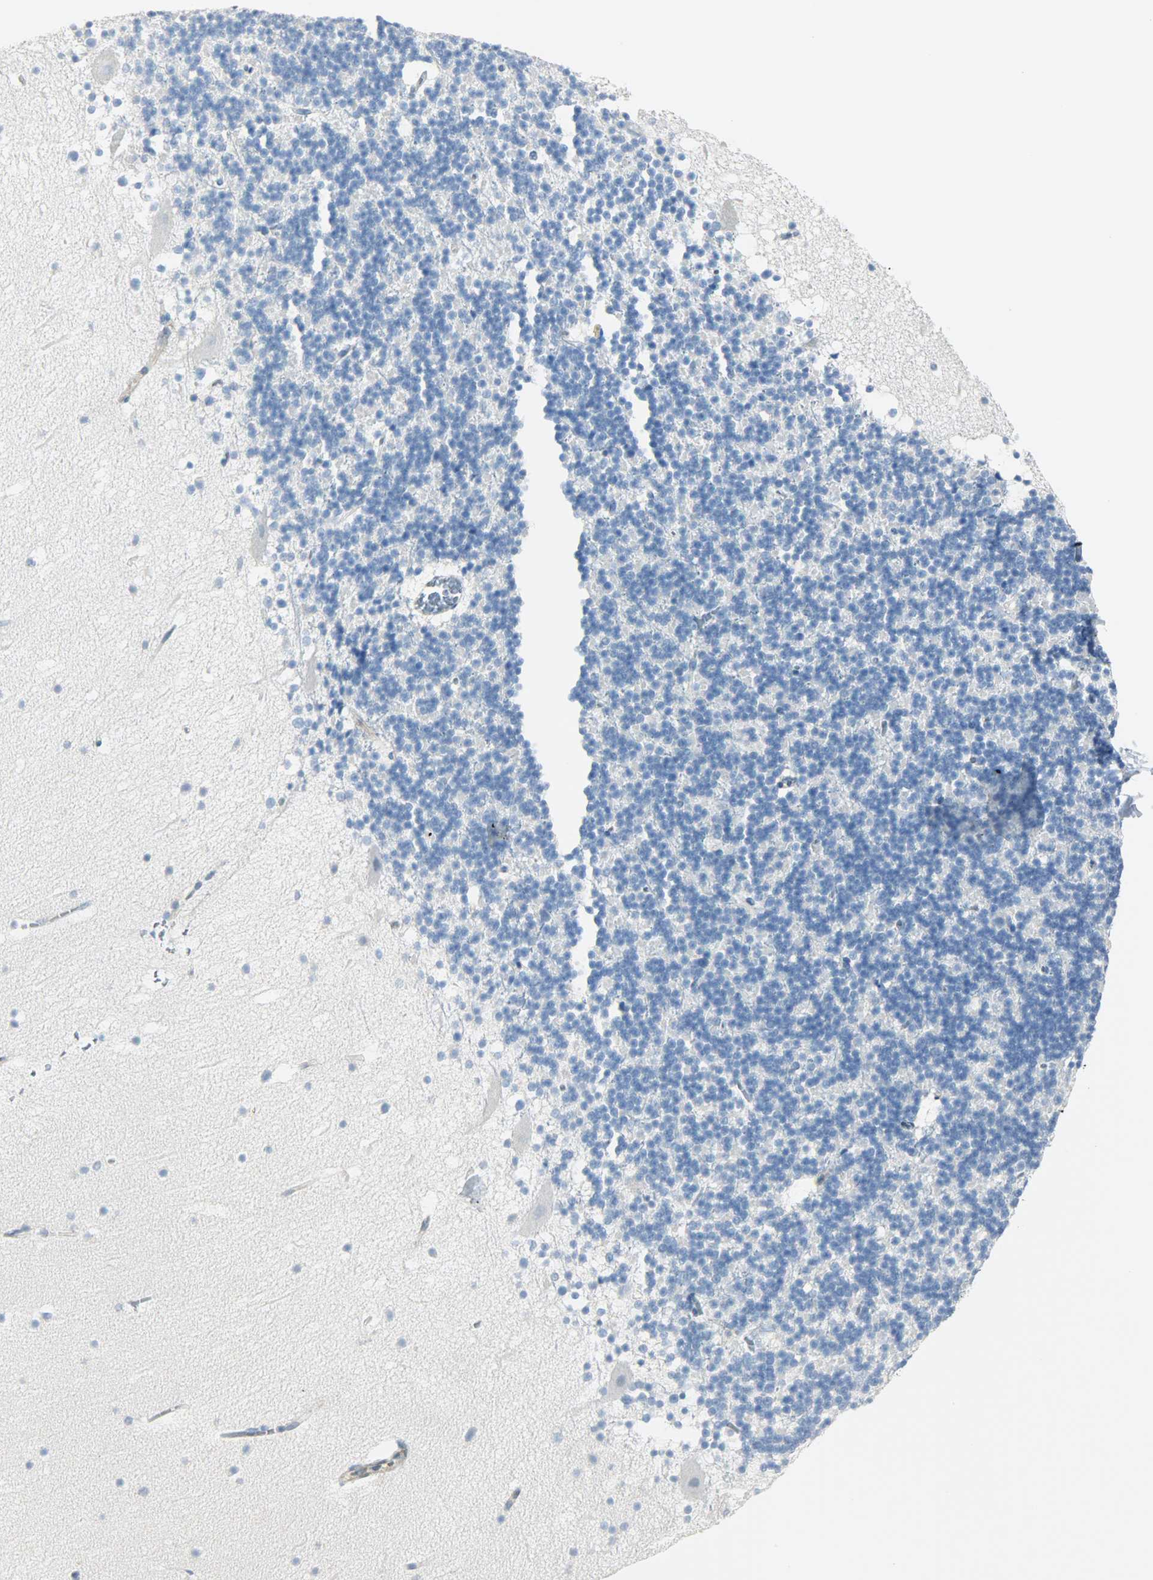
{"staining": {"intensity": "negative", "quantity": "none", "location": "none"}, "tissue": "cerebellum", "cell_type": "Cells in granular layer", "image_type": "normal", "snomed": [{"axis": "morphology", "description": "Normal tissue, NOS"}, {"axis": "topography", "description": "Cerebellum"}], "caption": "This image is of unremarkable cerebellum stained with immunohistochemistry to label a protein in brown with the nuclei are counter-stained blue. There is no staining in cells in granular layer. Nuclei are stained in blue.", "gene": "PKD2", "patient": {"sex": "male", "age": 45}}